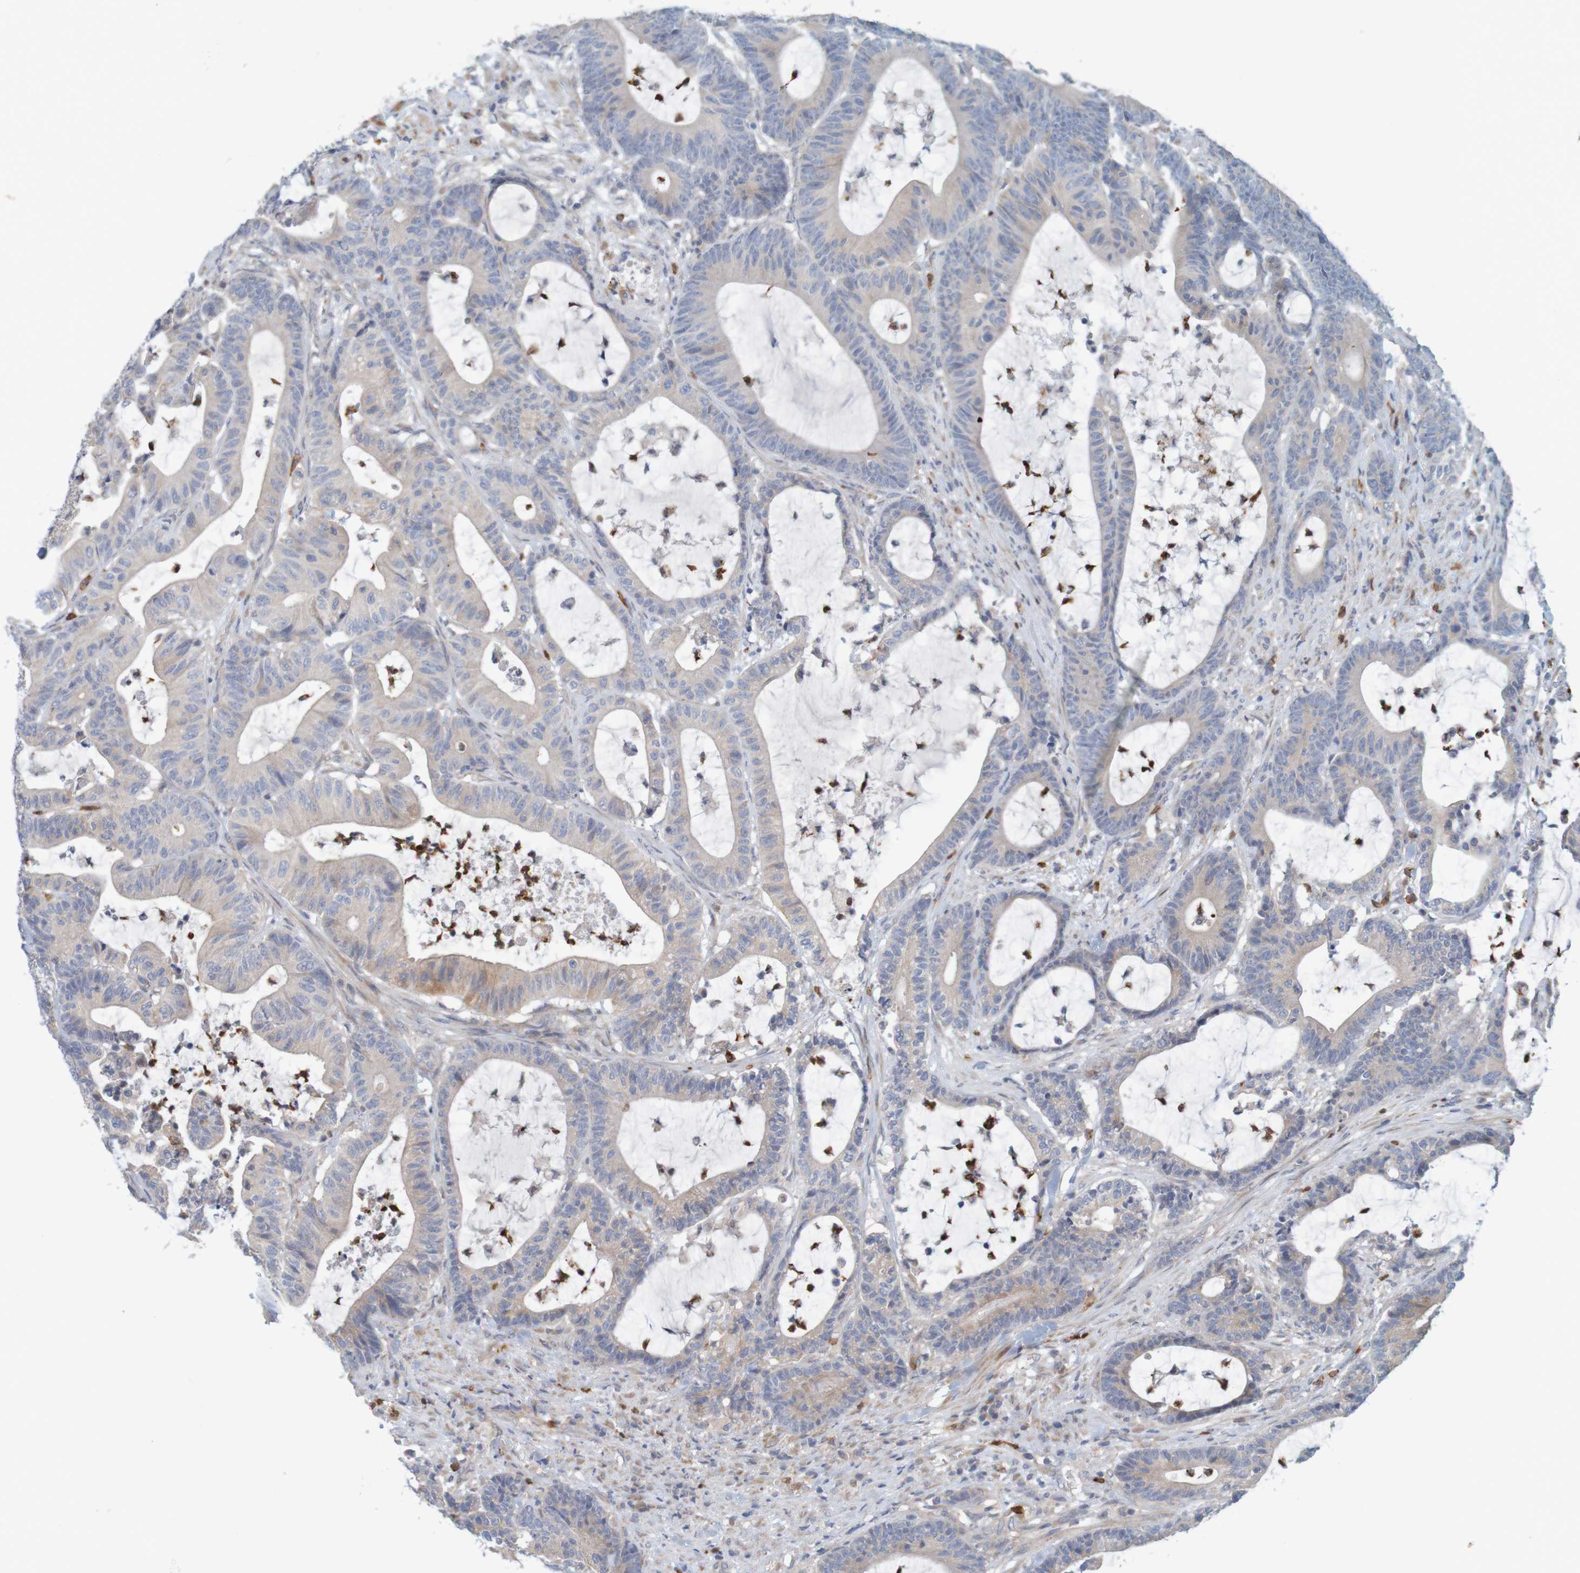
{"staining": {"intensity": "weak", "quantity": ">75%", "location": "cytoplasmic/membranous"}, "tissue": "colorectal cancer", "cell_type": "Tumor cells", "image_type": "cancer", "snomed": [{"axis": "morphology", "description": "Adenocarcinoma, NOS"}, {"axis": "topography", "description": "Colon"}], "caption": "Immunohistochemistry (IHC) (DAB (3,3'-diaminobenzidine)) staining of colorectal adenocarcinoma displays weak cytoplasmic/membranous protein staining in approximately >75% of tumor cells.", "gene": "KRT23", "patient": {"sex": "female", "age": 84}}